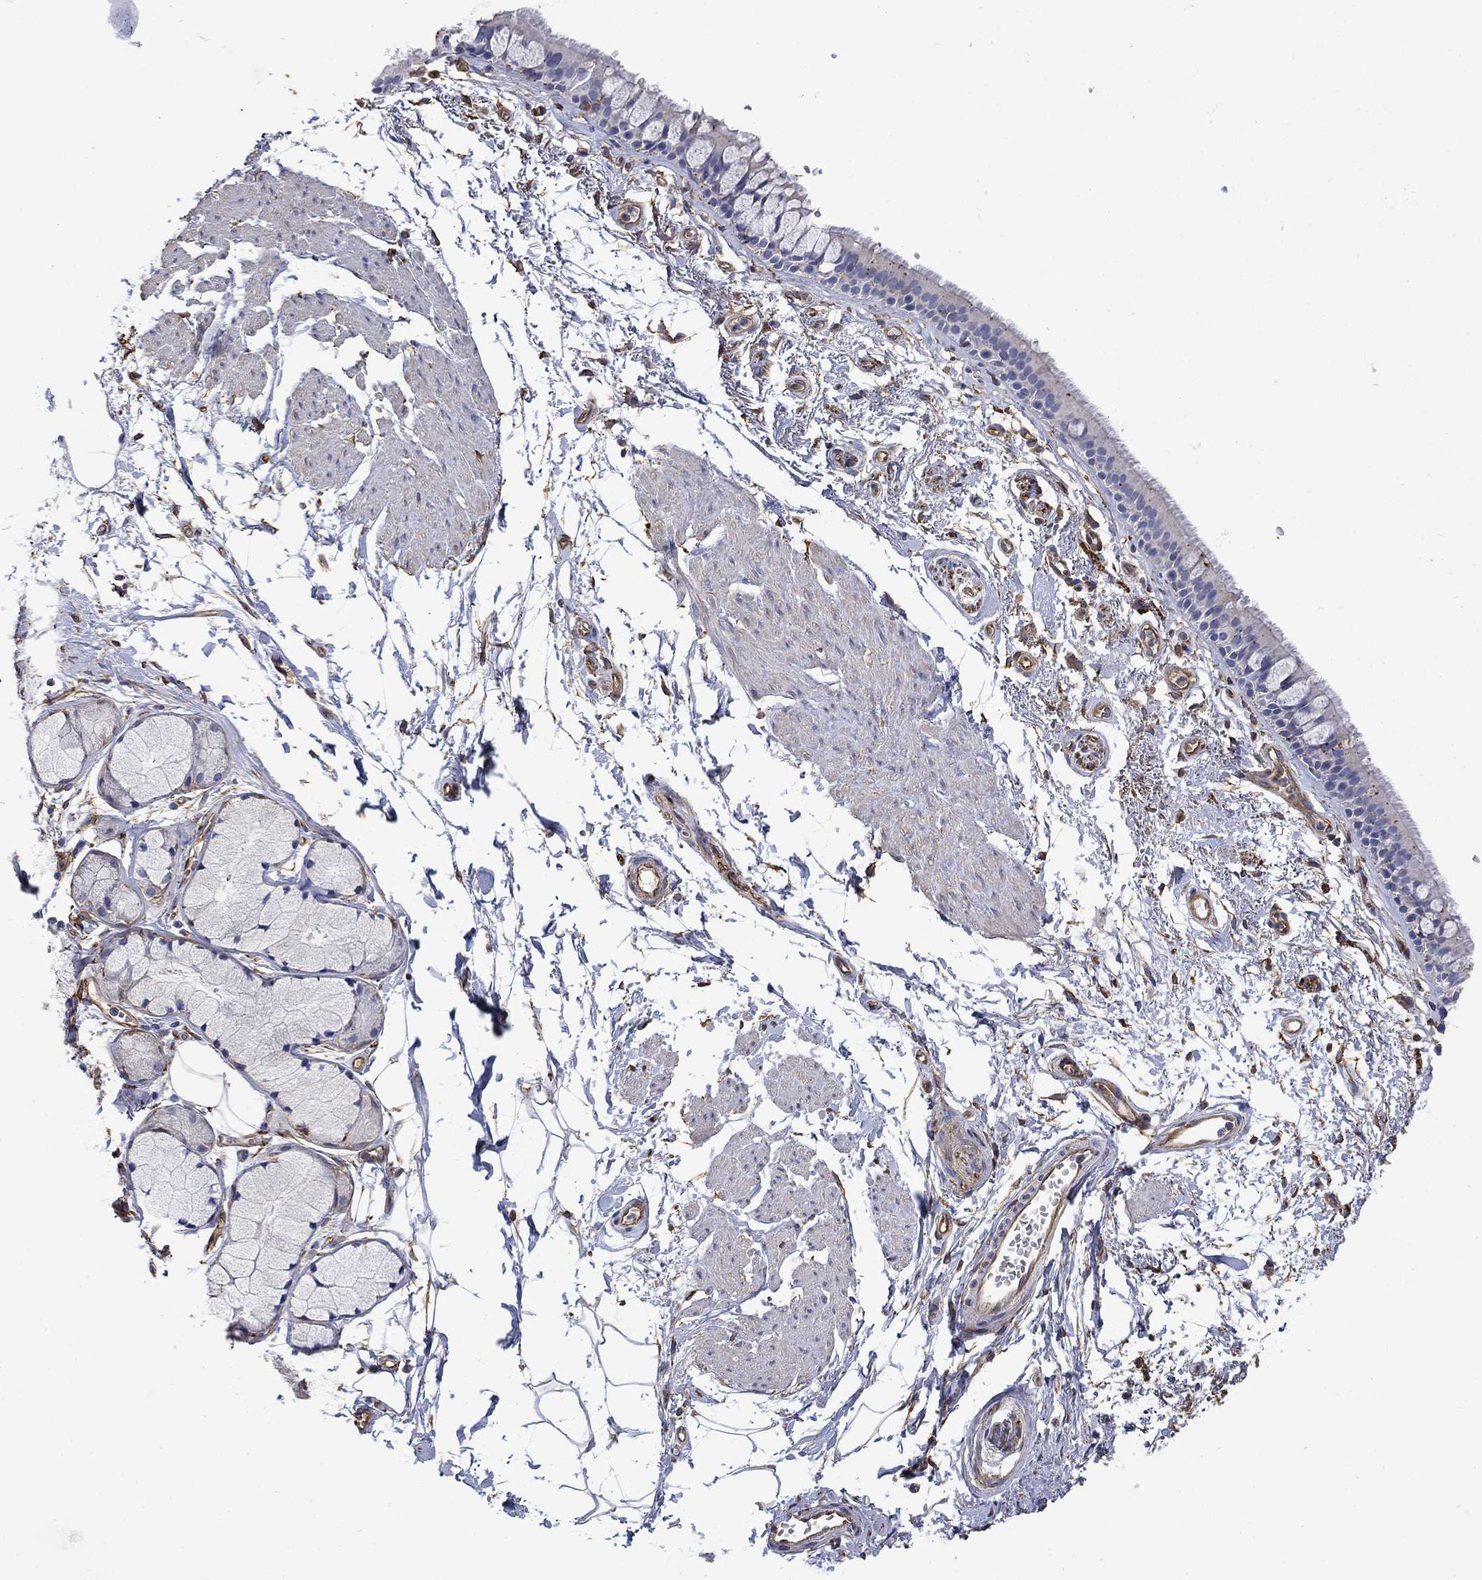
{"staining": {"intensity": "moderate", "quantity": "<25%", "location": "cytoplasmic/membranous"}, "tissue": "bronchus", "cell_type": "Respiratory epithelial cells", "image_type": "normal", "snomed": [{"axis": "morphology", "description": "Normal tissue, NOS"}, {"axis": "topography", "description": "Cartilage tissue"}, {"axis": "topography", "description": "Bronchus"}], "caption": "Immunohistochemical staining of normal human bronchus reveals moderate cytoplasmic/membranous protein staining in about <25% of respiratory epithelial cells. (DAB (3,3'-diaminobenzidine) IHC, brown staining for protein, blue staining for nuclei).", "gene": "DPYSL2", "patient": {"sex": "male", "age": 66}}